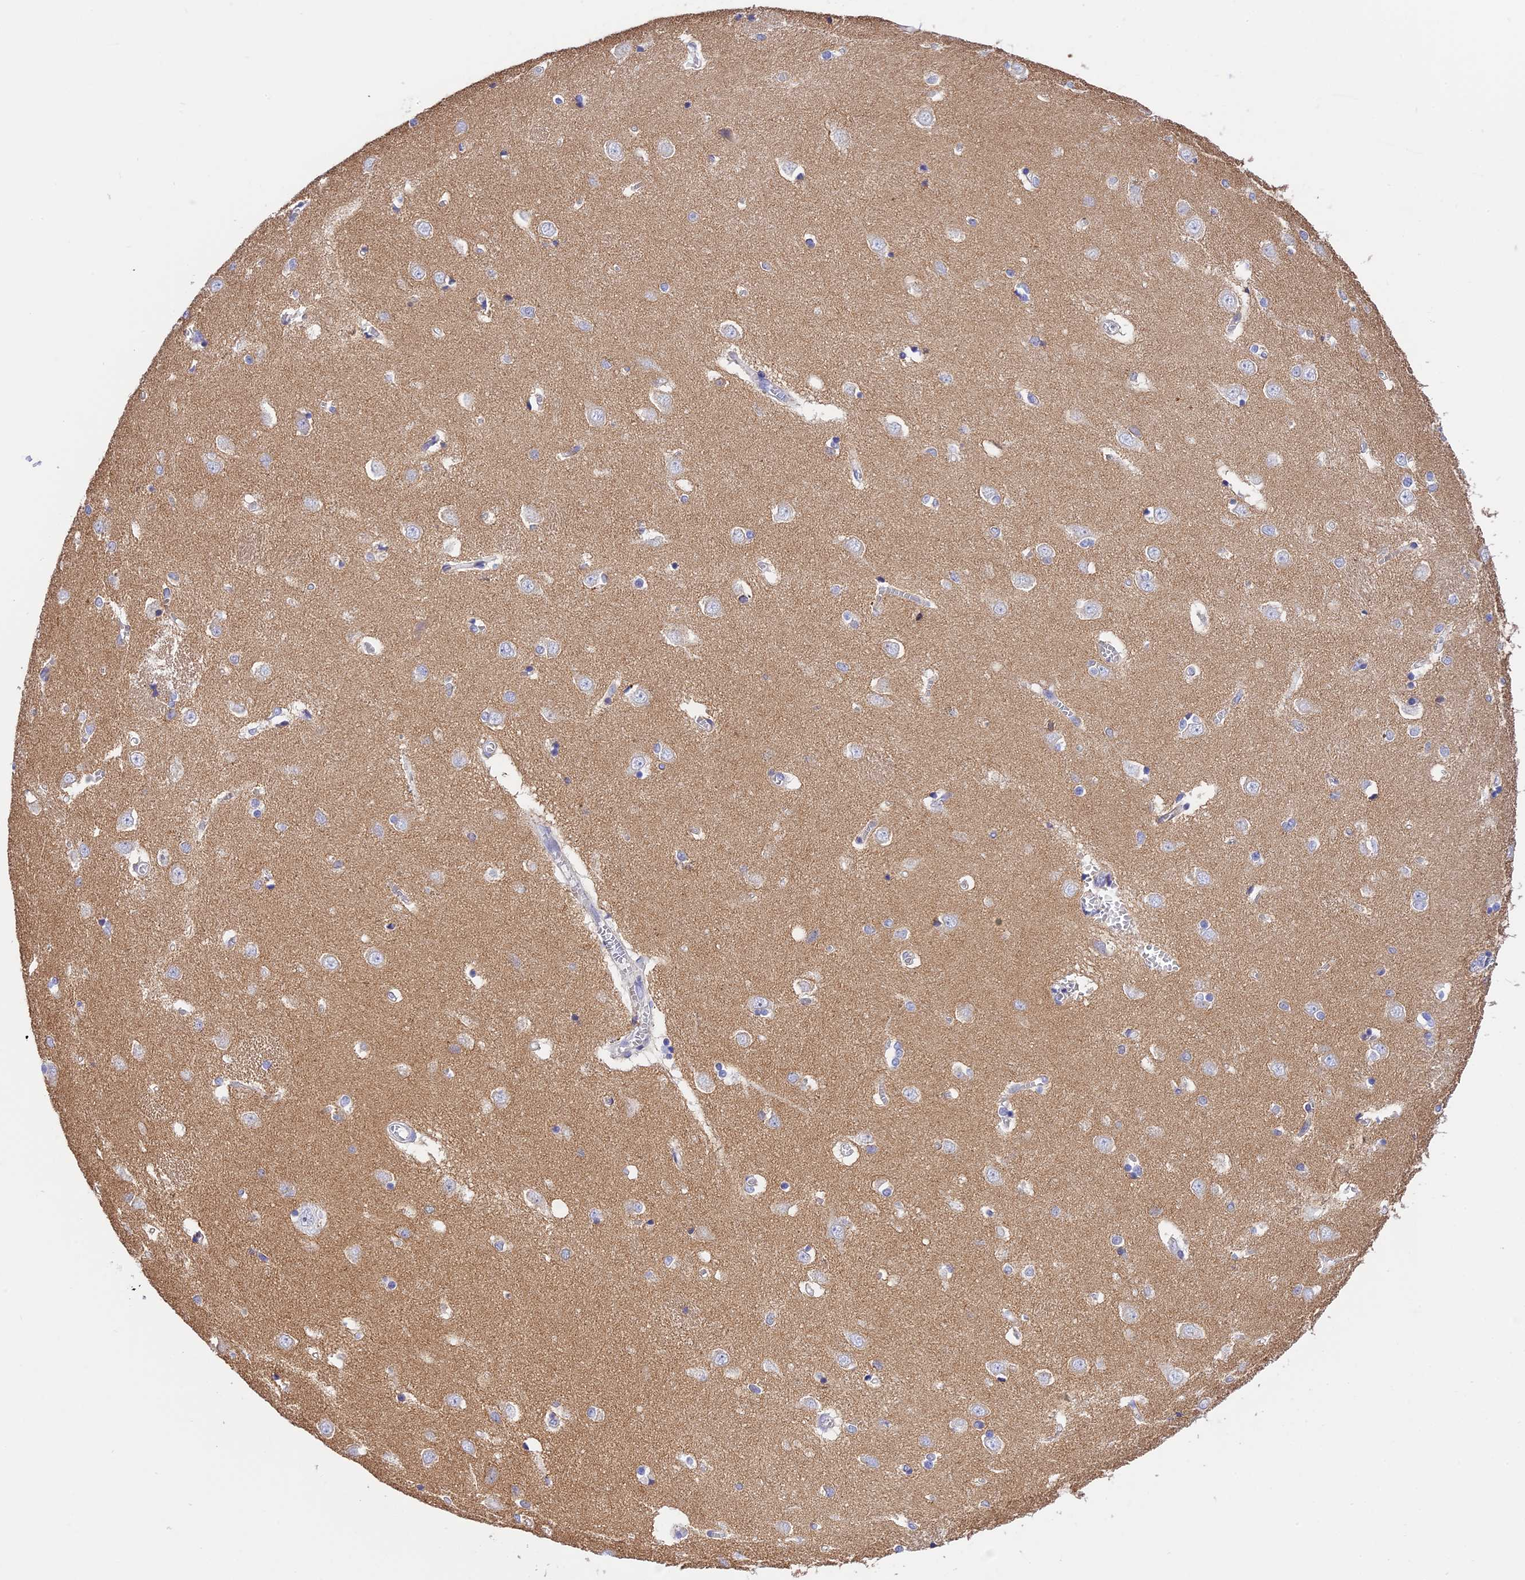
{"staining": {"intensity": "negative", "quantity": "none", "location": "none"}, "tissue": "caudate", "cell_type": "Glial cells", "image_type": "normal", "snomed": [{"axis": "morphology", "description": "Normal tissue, NOS"}, {"axis": "topography", "description": "Lateral ventricle wall"}], "caption": "This is an immunohistochemistry histopathology image of unremarkable caudate. There is no staining in glial cells.", "gene": "COL6A5", "patient": {"sex": "male", "age": 37}}